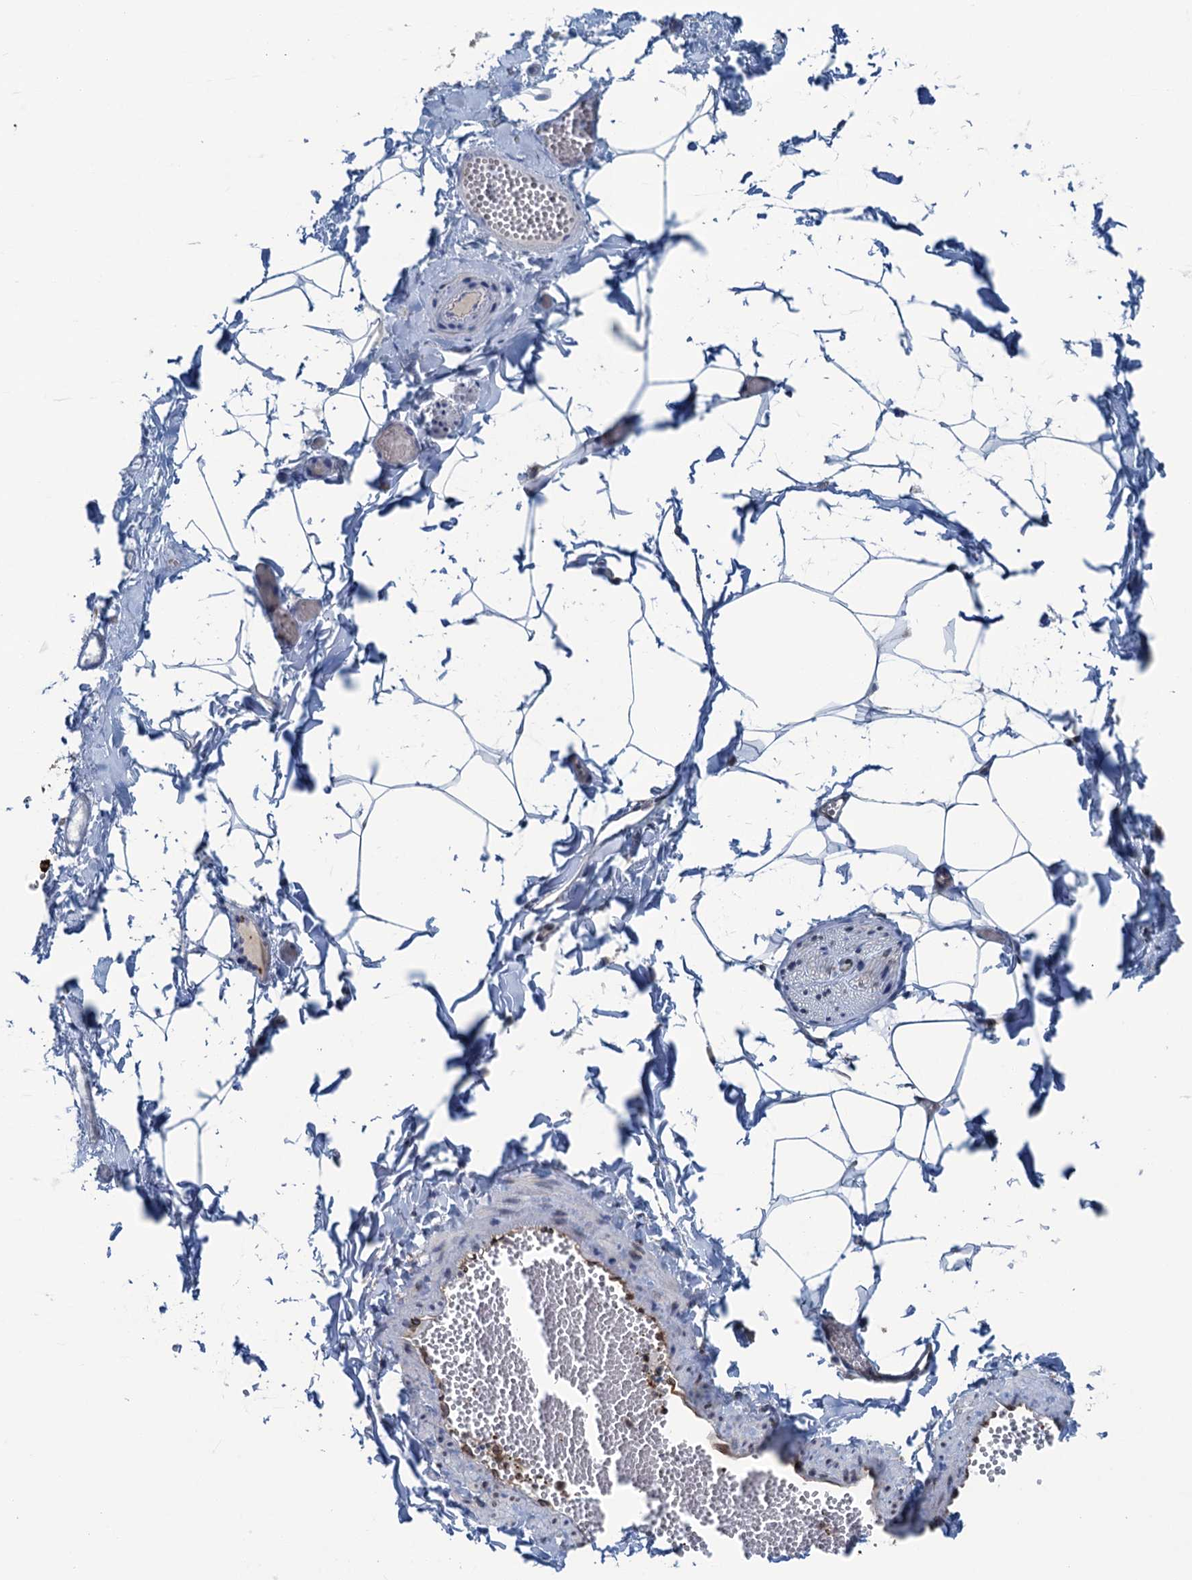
{"staining": {"intensity": "moderate", "quantity": "25%-75%", "location": "cytoplasmic/membranous"}, "tissue": "adipose tissue", "cell_type": "Adipocytes", "image_type": "normal", "snomed": [{"axis": "morphology", "description": "Normal tissue, NOS"}, {"axis": "topography", "description": "Gallbladder"}, {"axis": "topography", "description": "Peripheral nerve tissue"}], "caption": "Adipocytes exhibit medium levels of moderate cytoplasmic/membranous positivity in approximately 25%-75% of cells in unremarkable adipose tissue.", "gene": "TMEM205", "patient": {"sex": "male", "age": 38}}